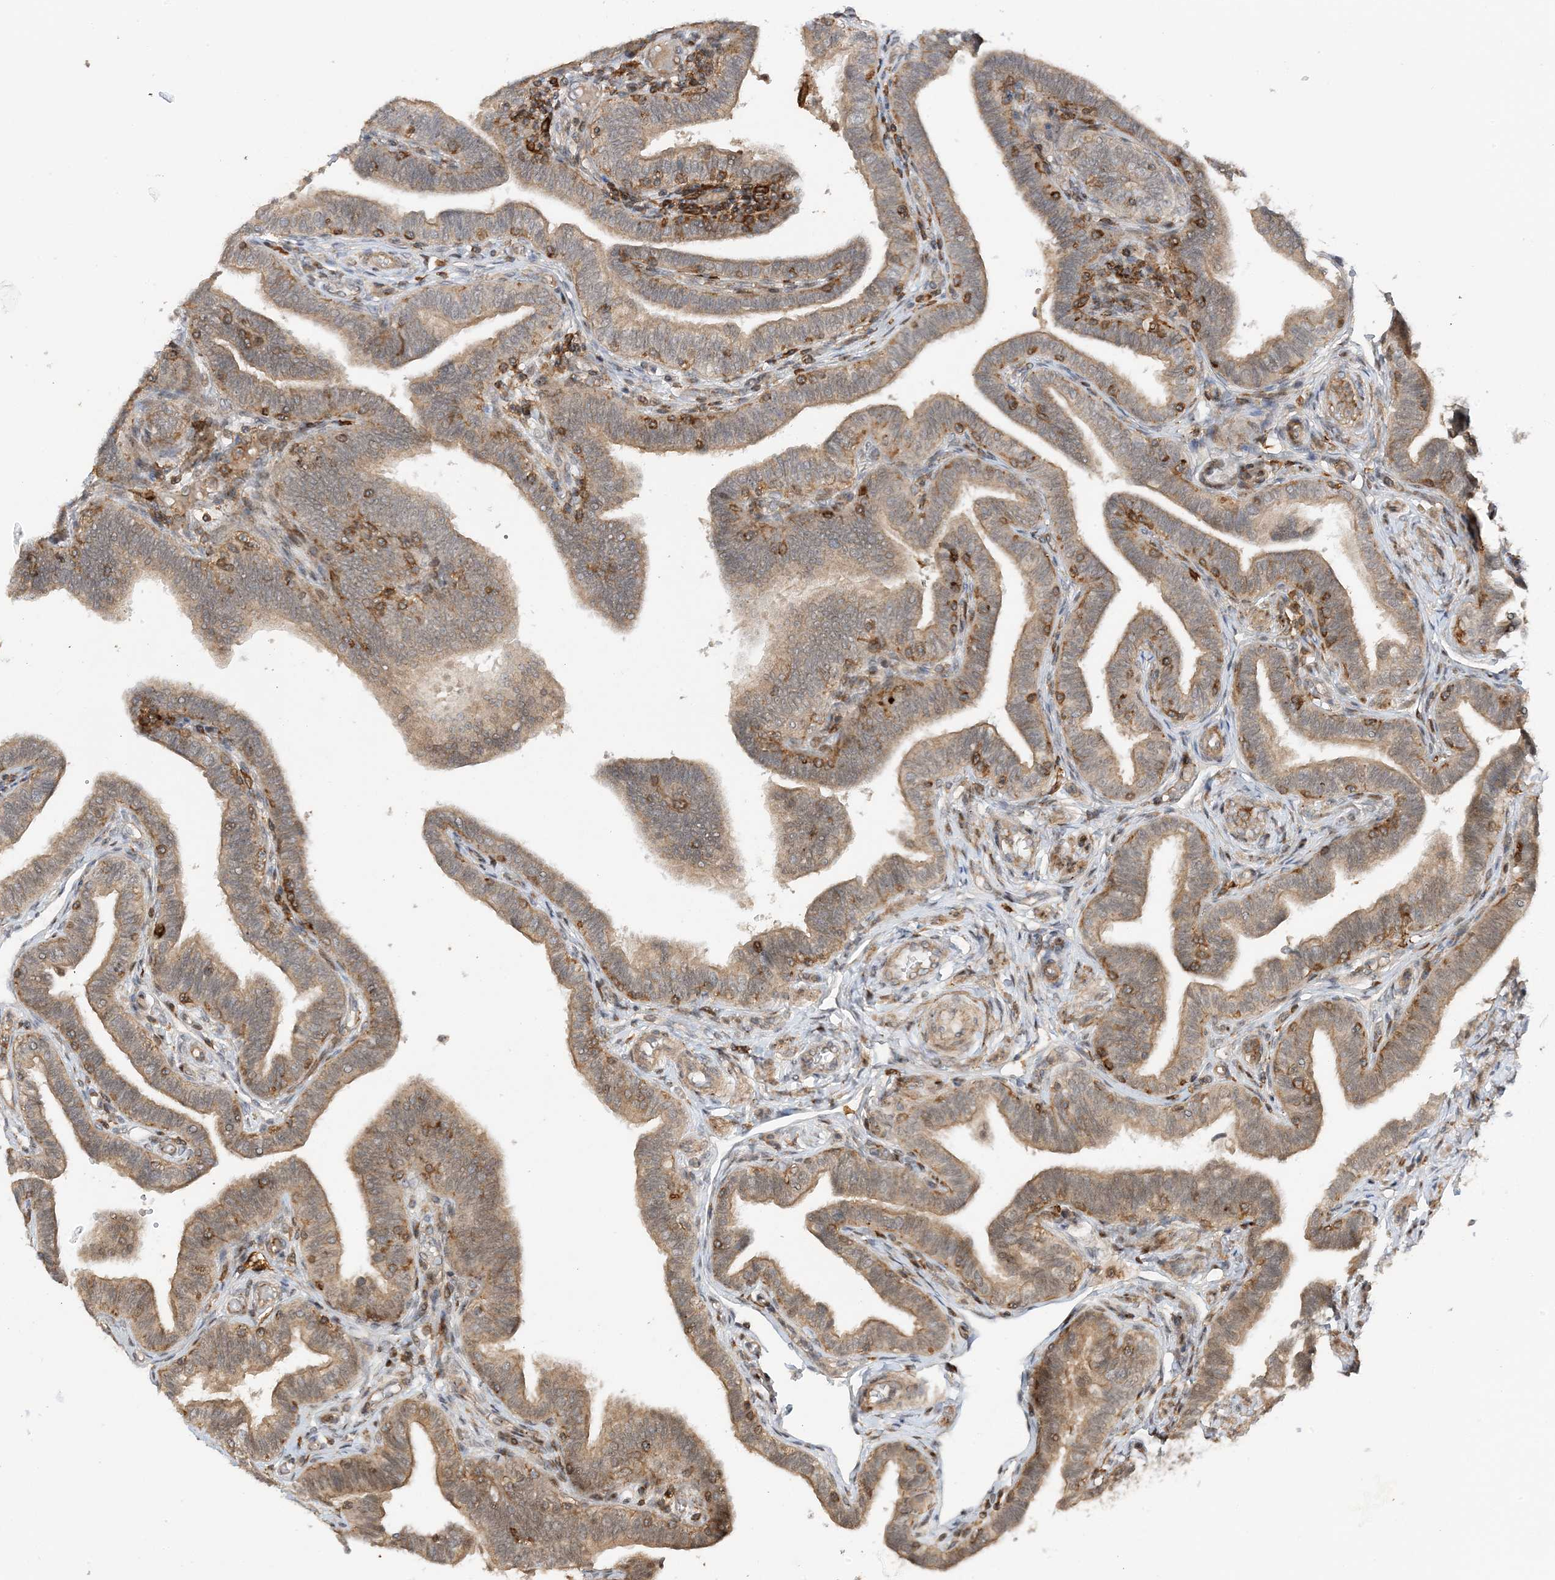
{"staining": {"intensity": "moderate", "quantity": ">75%", "location": "cytoplasmic/membranous,nuclear"}, "tissue": "fallopian tube", "cell_type": "Glandular cells", "image_type": "normal", "snomed": [{"axis": "morphology", "description": "Normal tissue, NOS"}, {"axis": "topography", "description": "Fallopian tube"}], "caption": "Protein expression analysis of unremarkable fallopian tube shows moderate cytoplasmic/membranous,nuclear positivity in approximately >75% of glandular cells.", "gene": "TATDN3", "patient": {"sex": "female", "age": 39}}